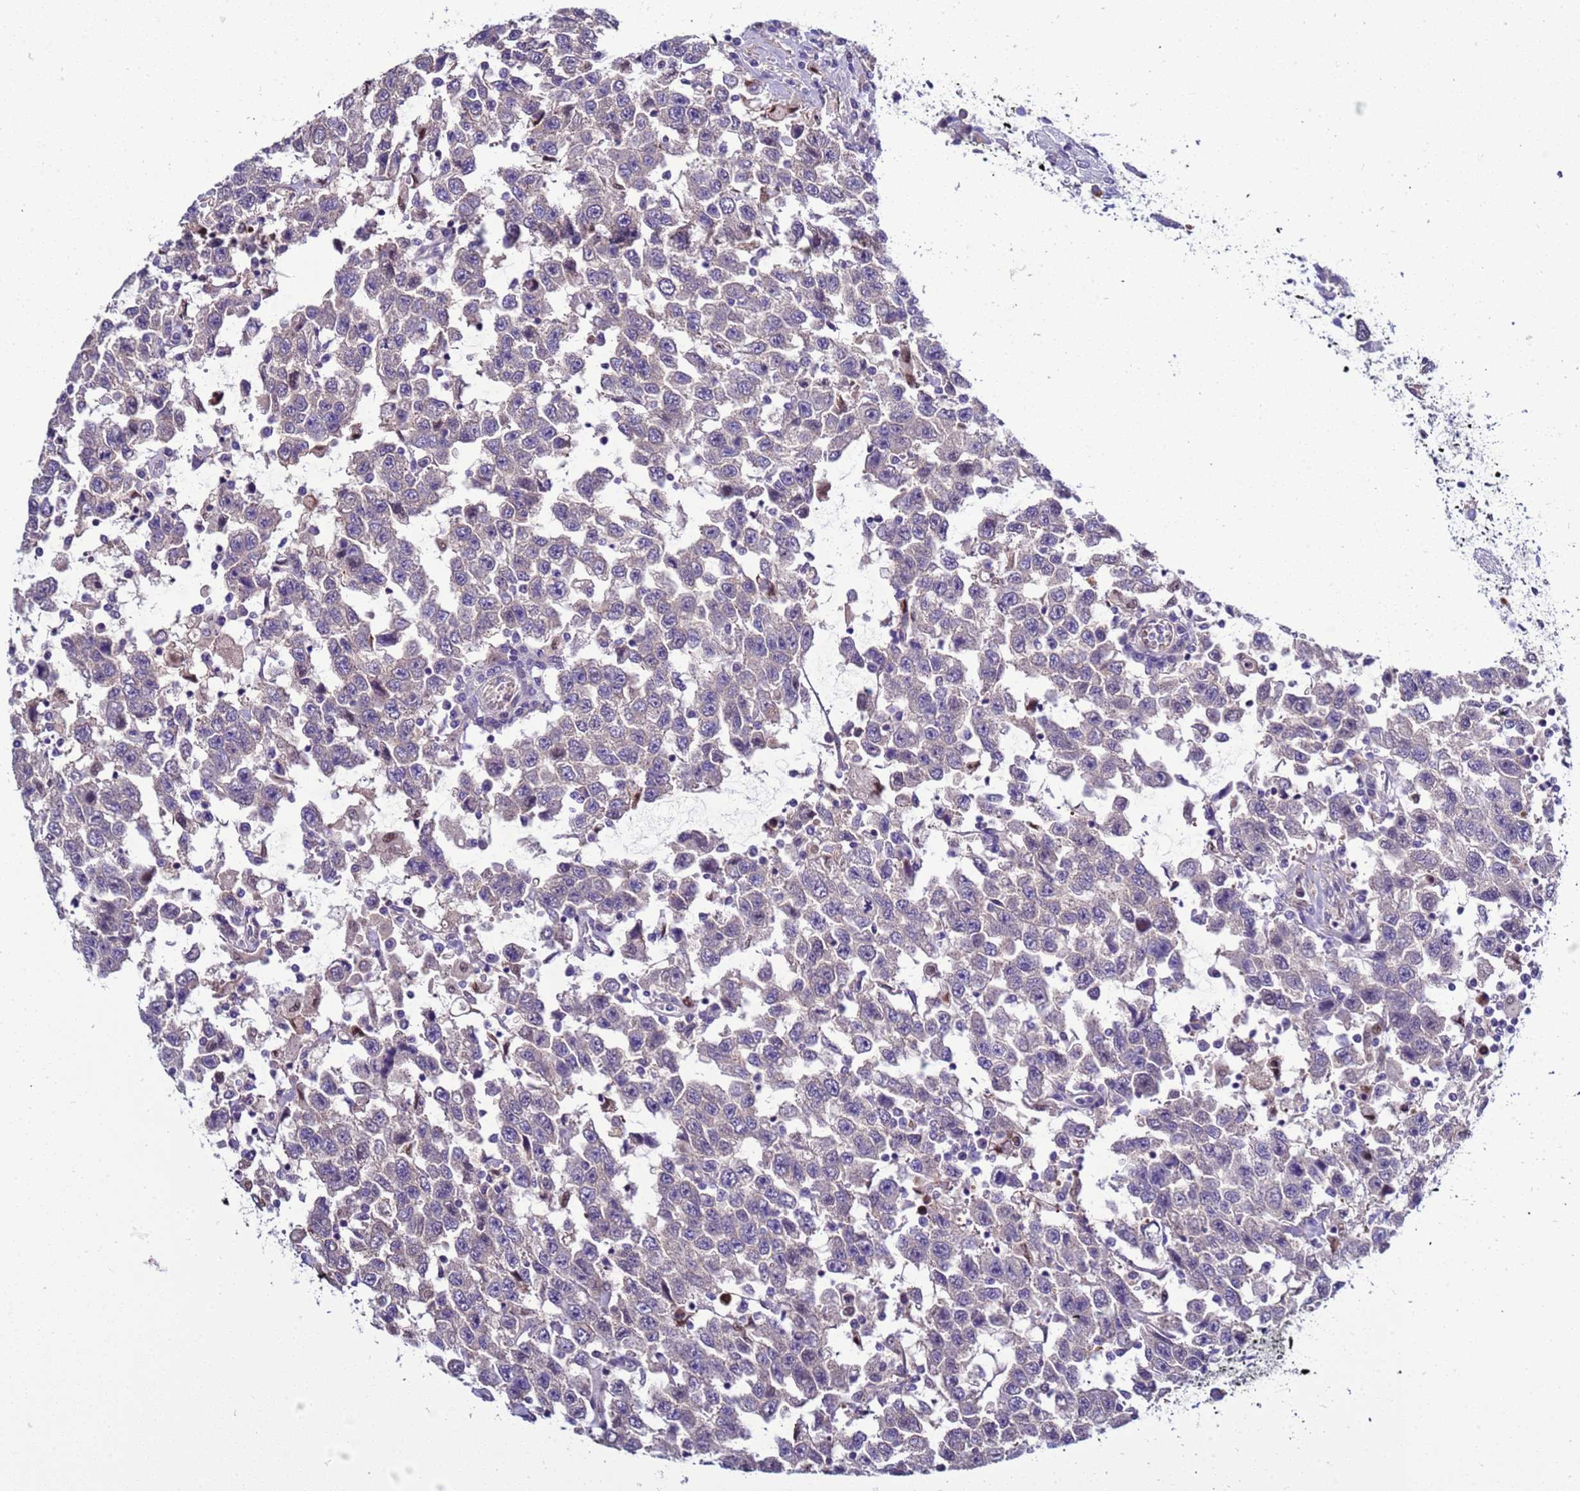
{"staining": {"intensity": "negative", "quantity": "none", "location": "none"}, "tissue": "testis cancer", "cell_type": "Tumor cells", "image_type": "cancer", "snomed": [{"axis": "morphology", "description": "Seminoma, NOS"}, {"axis": "topography", "description": "Testis"}], "caption": "DAB immunohistochemical staining of human testis cancer (seminoma) displays no significant positivity in tumor cells. (Stains: DAB (3,3'-diaminobenzidine) immunohistochemistry (IHC) with hematoxylin counter stain, Microscopy: brightfield microscopy at high magnification).", "gene": "NAT2", "patient": {"sex": "male", "age": 41}}